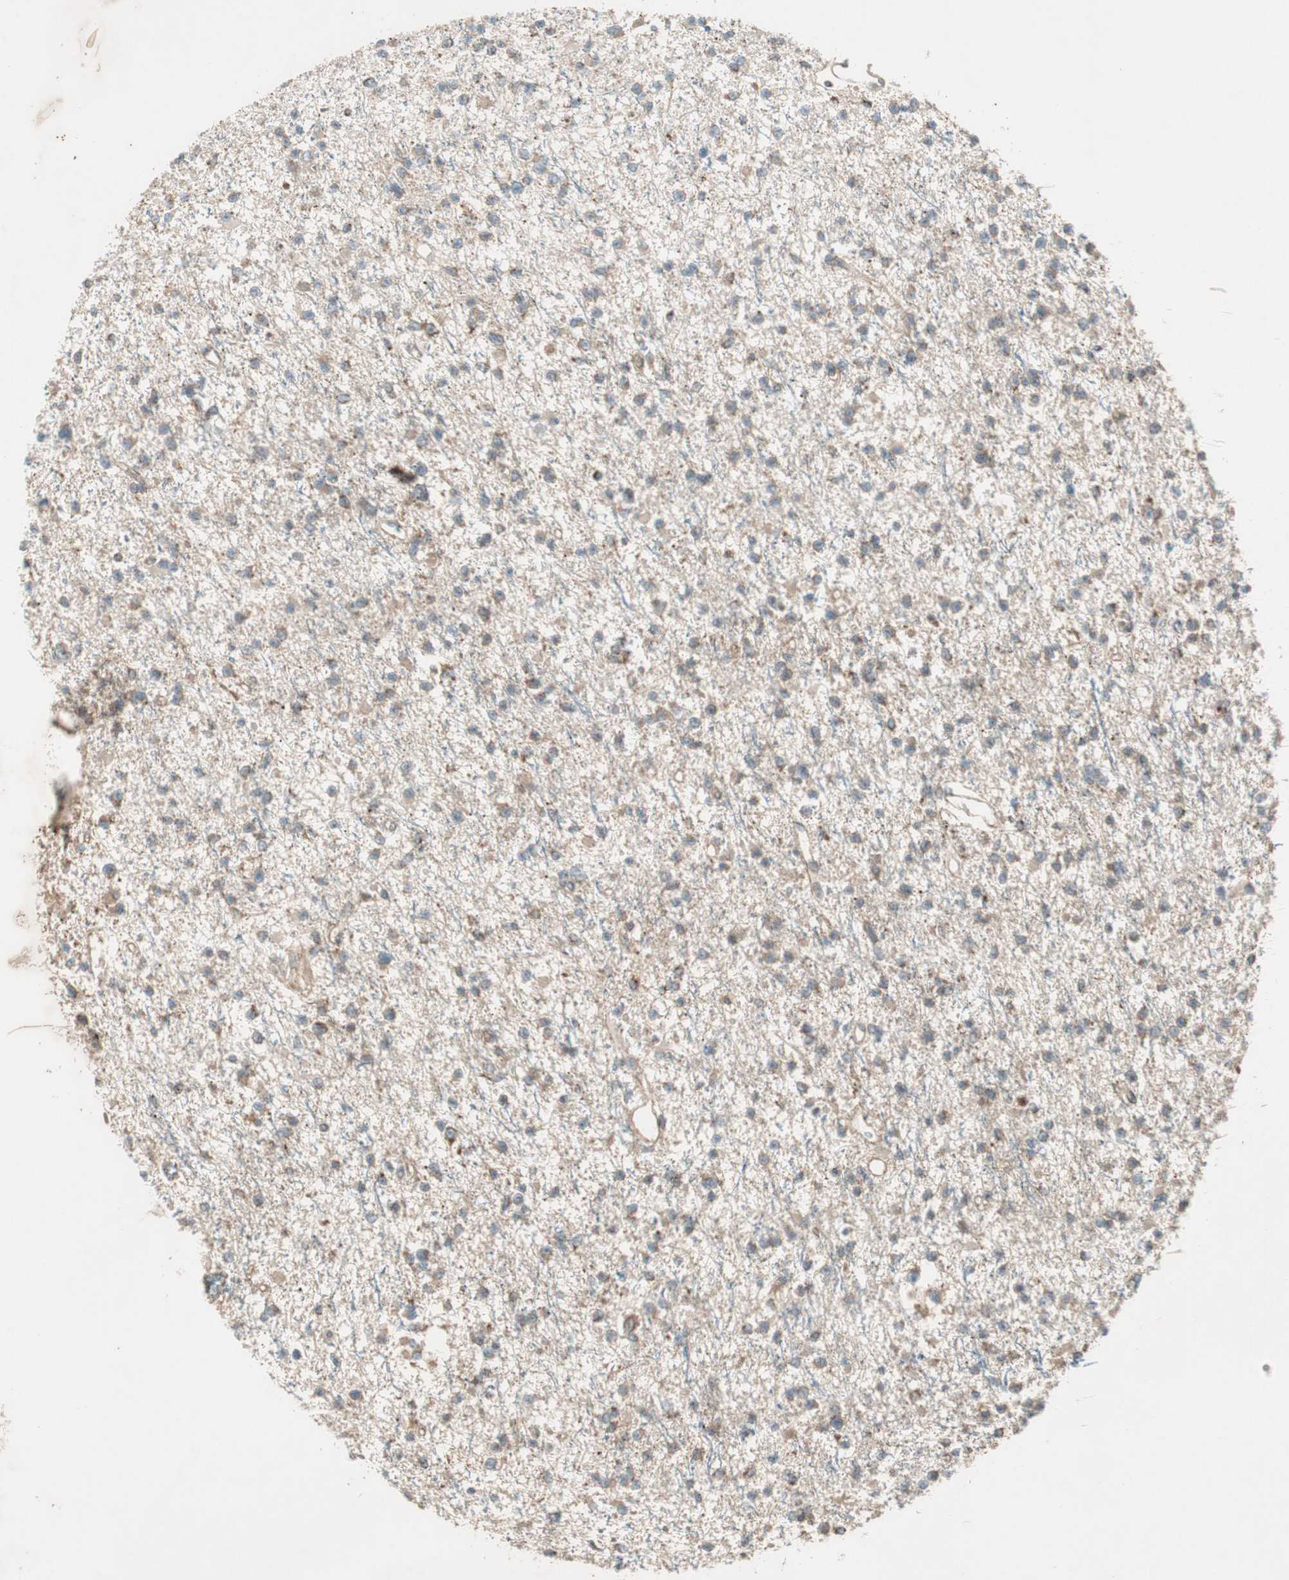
{"staining": {"intensity": "moderate", "quantity": ">75%", "location": "cytoplasmic/membranous"}, "tissue": "glioma", "cell_type": "Tumor cells", "image_type": "cancer", "snomed": [{"axis": "morphology", "description": "Glioma, malignant, Low grade"}, {"axis": "topography", "description": "Brain"}], "caption": "Human low-grade glioma (malignant) stained with a brown dye reveals moderate cytoplasmic/membranous positive expression in about >75% of tumor cells.", "gene": "CC2D1A", "patient": {"sex": "female", "age": 22}}